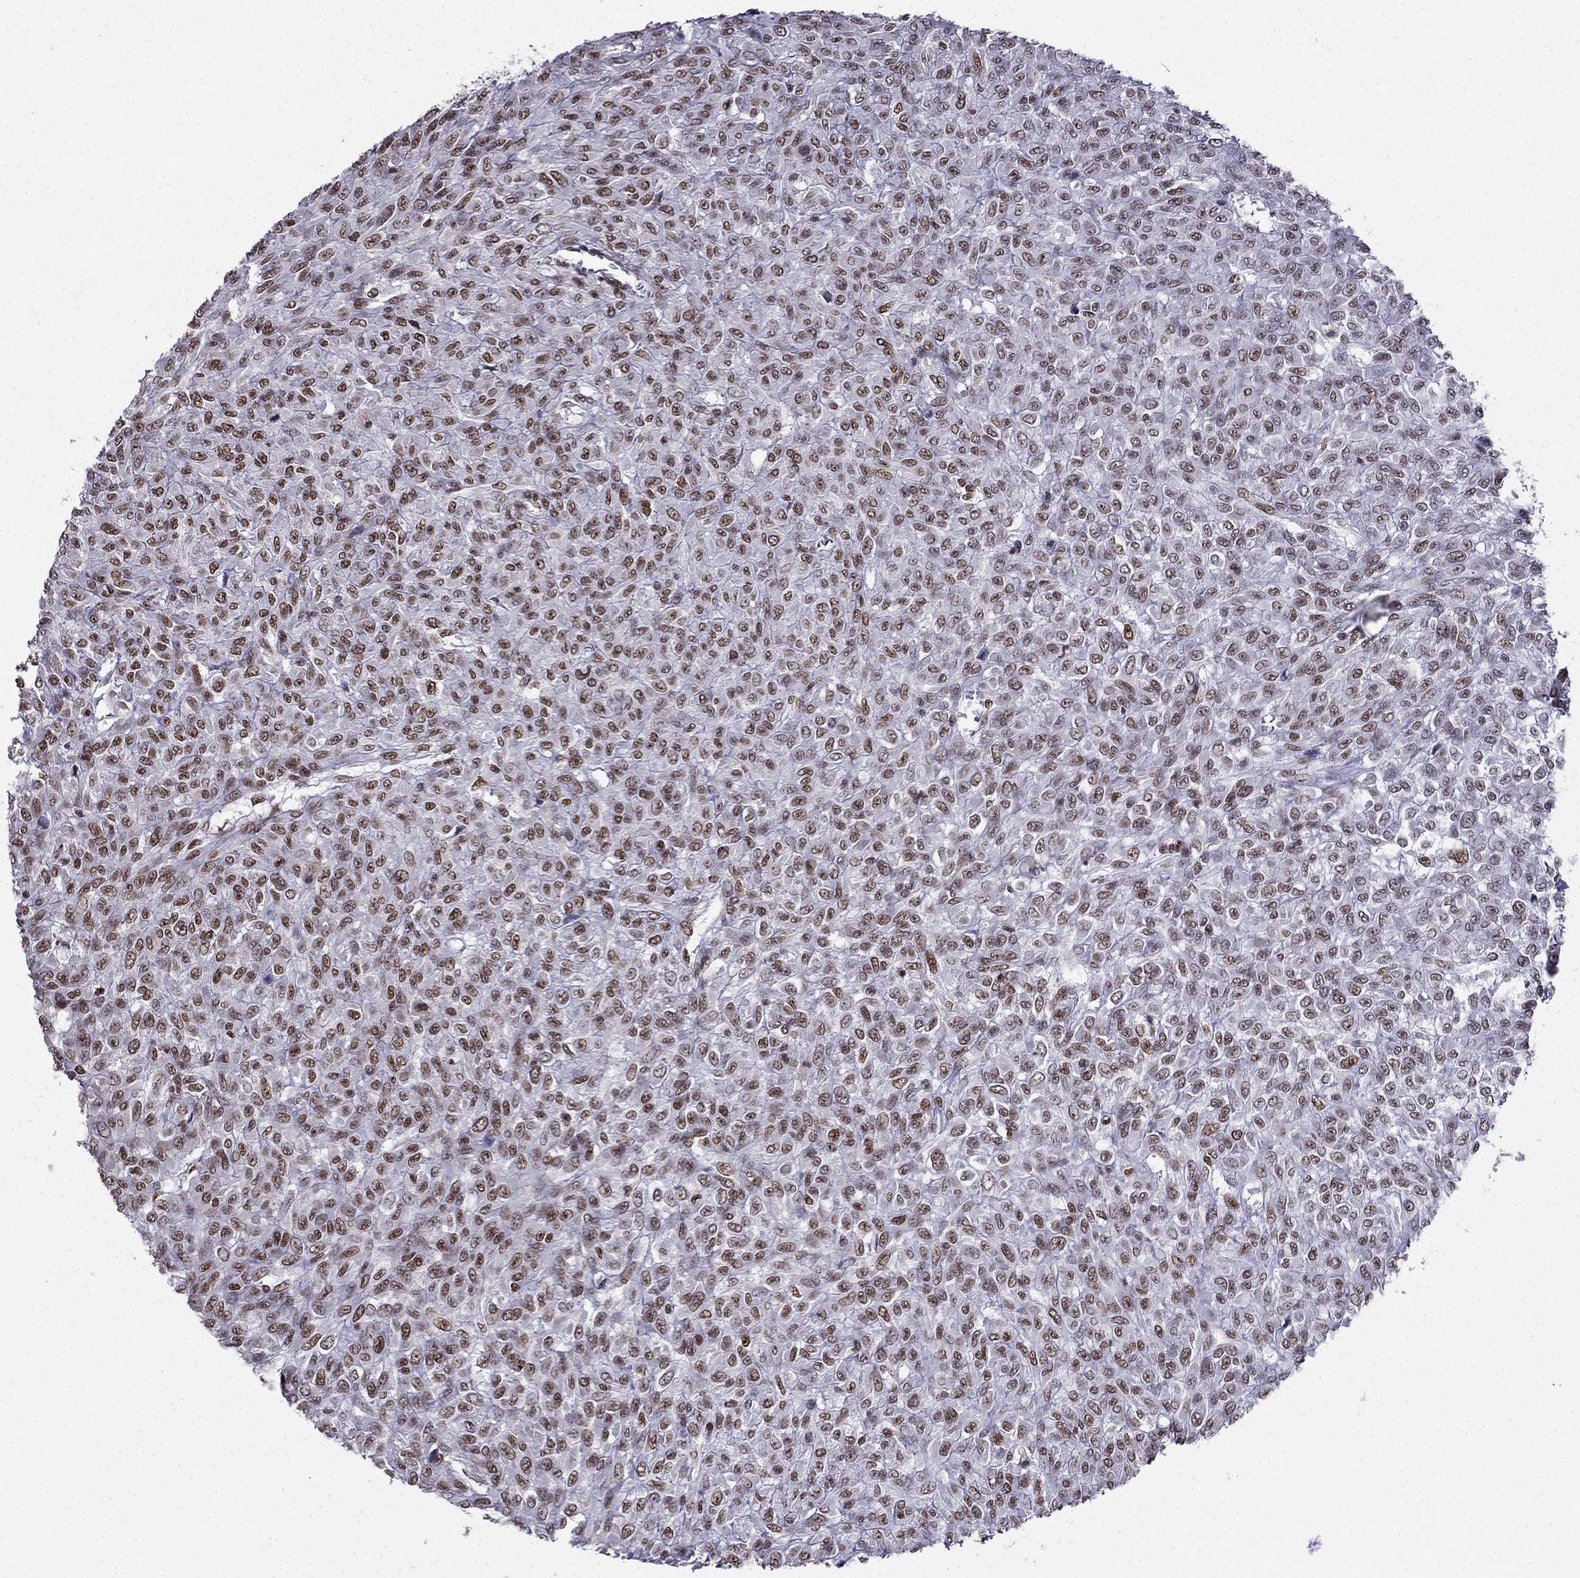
{"staining": {"intensity": "moderate", "quantity": ">75%", "location": "nuclear"}, "tissue": "renal cancer", "cell_type": "Tumor cells", "image_type": "cancer", "snomed": [{"axis": "morphology", "description": "Adenocarcinoma, NOS"}, {"axis": "topography", "description": "Kidney"}], "caption": "Immunohistochemical staining of renal cancer exhibits moderate nuclear protein expression in approximately >75% of tumor cells.", "gene": "ZNF420", "patient": {"sex": "male", "age": 58}}